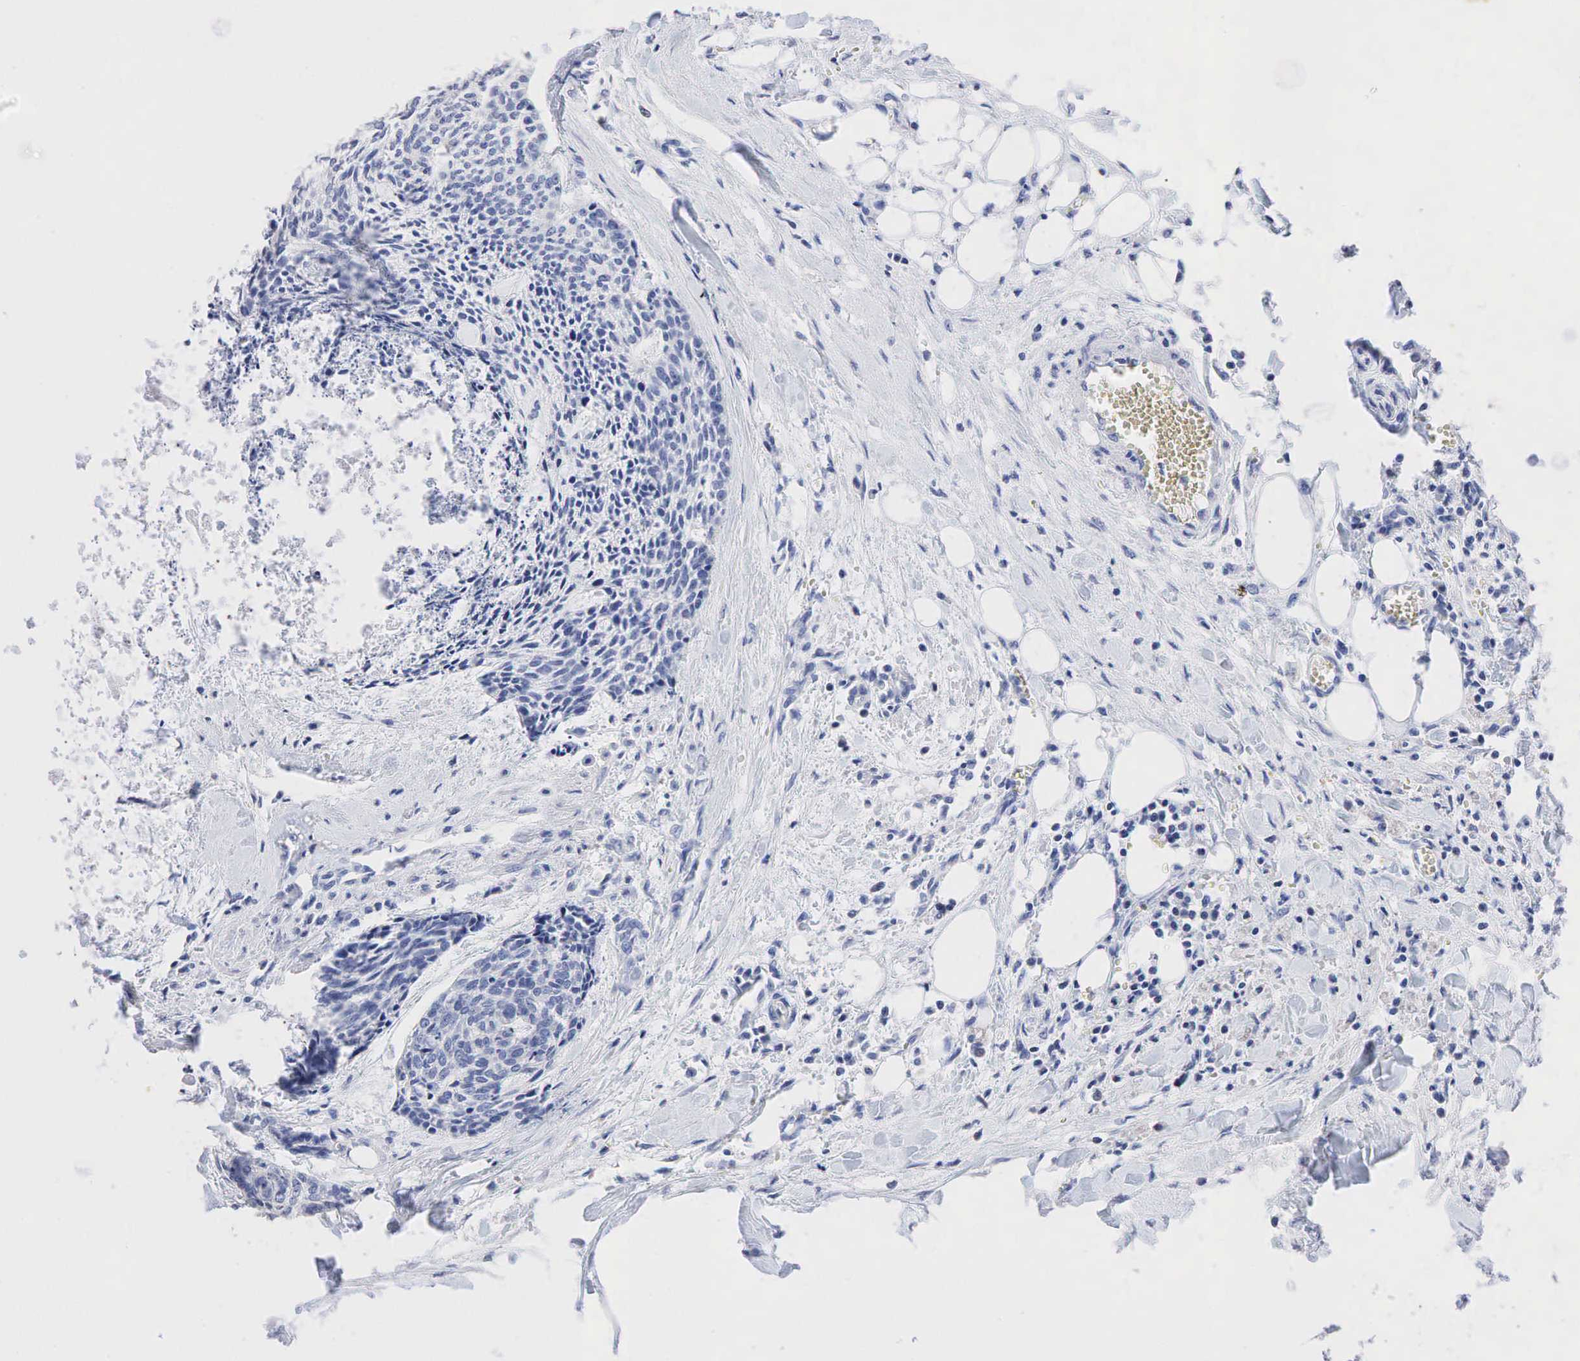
{"staining": {"intensity": "negative", "quantity": "none", "location": "none"}, "tissue": "head and neck cancer", "cell_type": "Tumor cells", "image_type": "cancer", "snomed": [{"axis": "morphology", "description": "Squamous cell carcinoma, NOS"}, {"axis": "topography", "description": "Salivary gland"}, {"axis": "topography", "description": "Head-Neck"}], "caption": "Immunohistochemistry image of neoplastic tissue: human head and neck cancer (squamous cell carcinoma) stained with DAB (3,3'-diaminobenzidine) displays no significant protein expression in tumor cells.", "gene": "SST", "patient": {"sex": "male", "age": 70}}